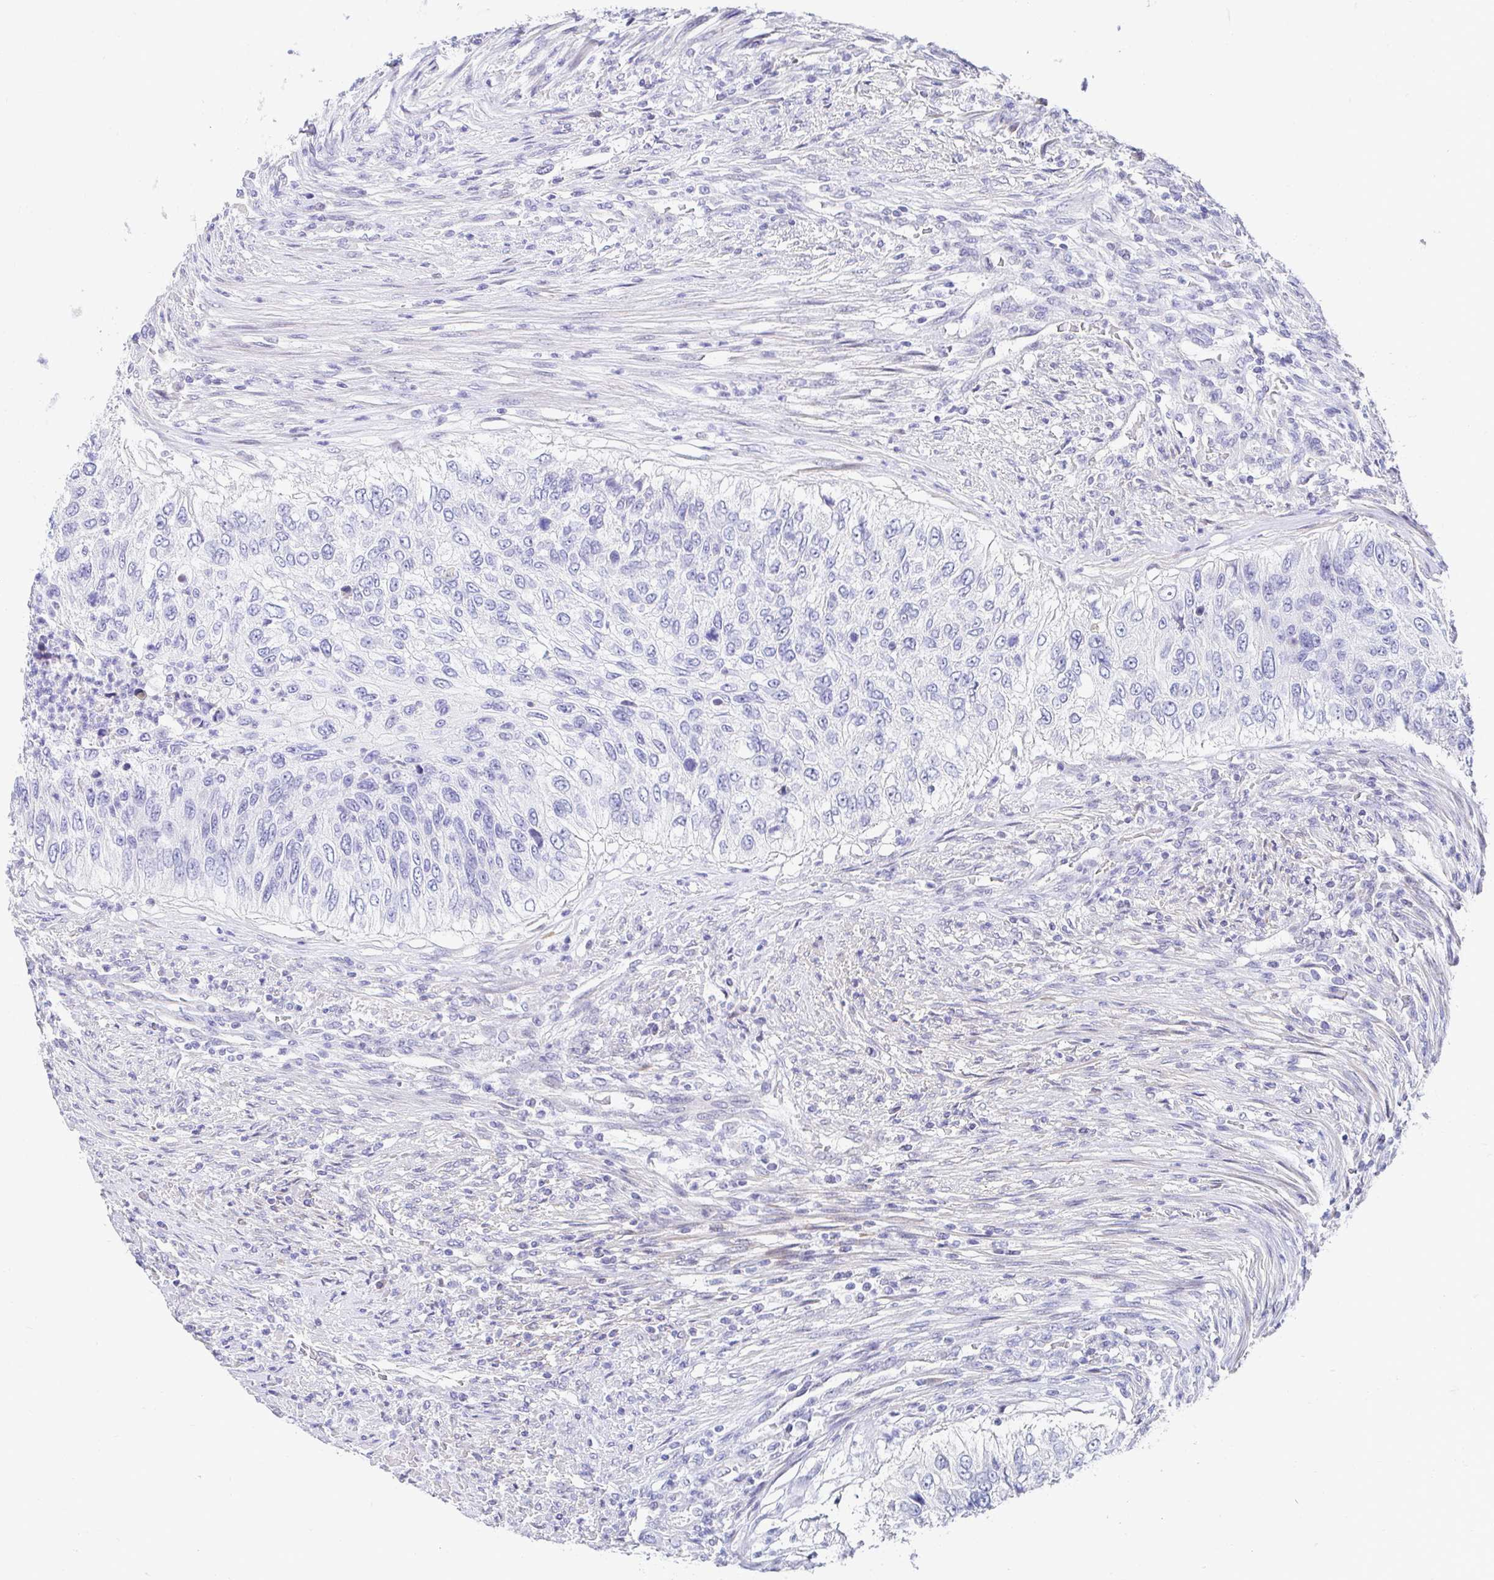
{"staining": {"intensity": "negative", "quantity": "none", "location": "none"}, "tissue": "urothelial cancer", "cell_type": "Tumor cells", "image_type": "cancer", "snomed": [{"axis": "morphology", "description": "Urothelial carcinoma, High grade"}, {"axis": "topography", "description": "Urinary bladder"}], "caption": "Tumor cells are negative for brown protein staining in high-grade urothelial carcinoma.", "gene": "AKAP14", "patient": {"sex": "female", "age": 60}}